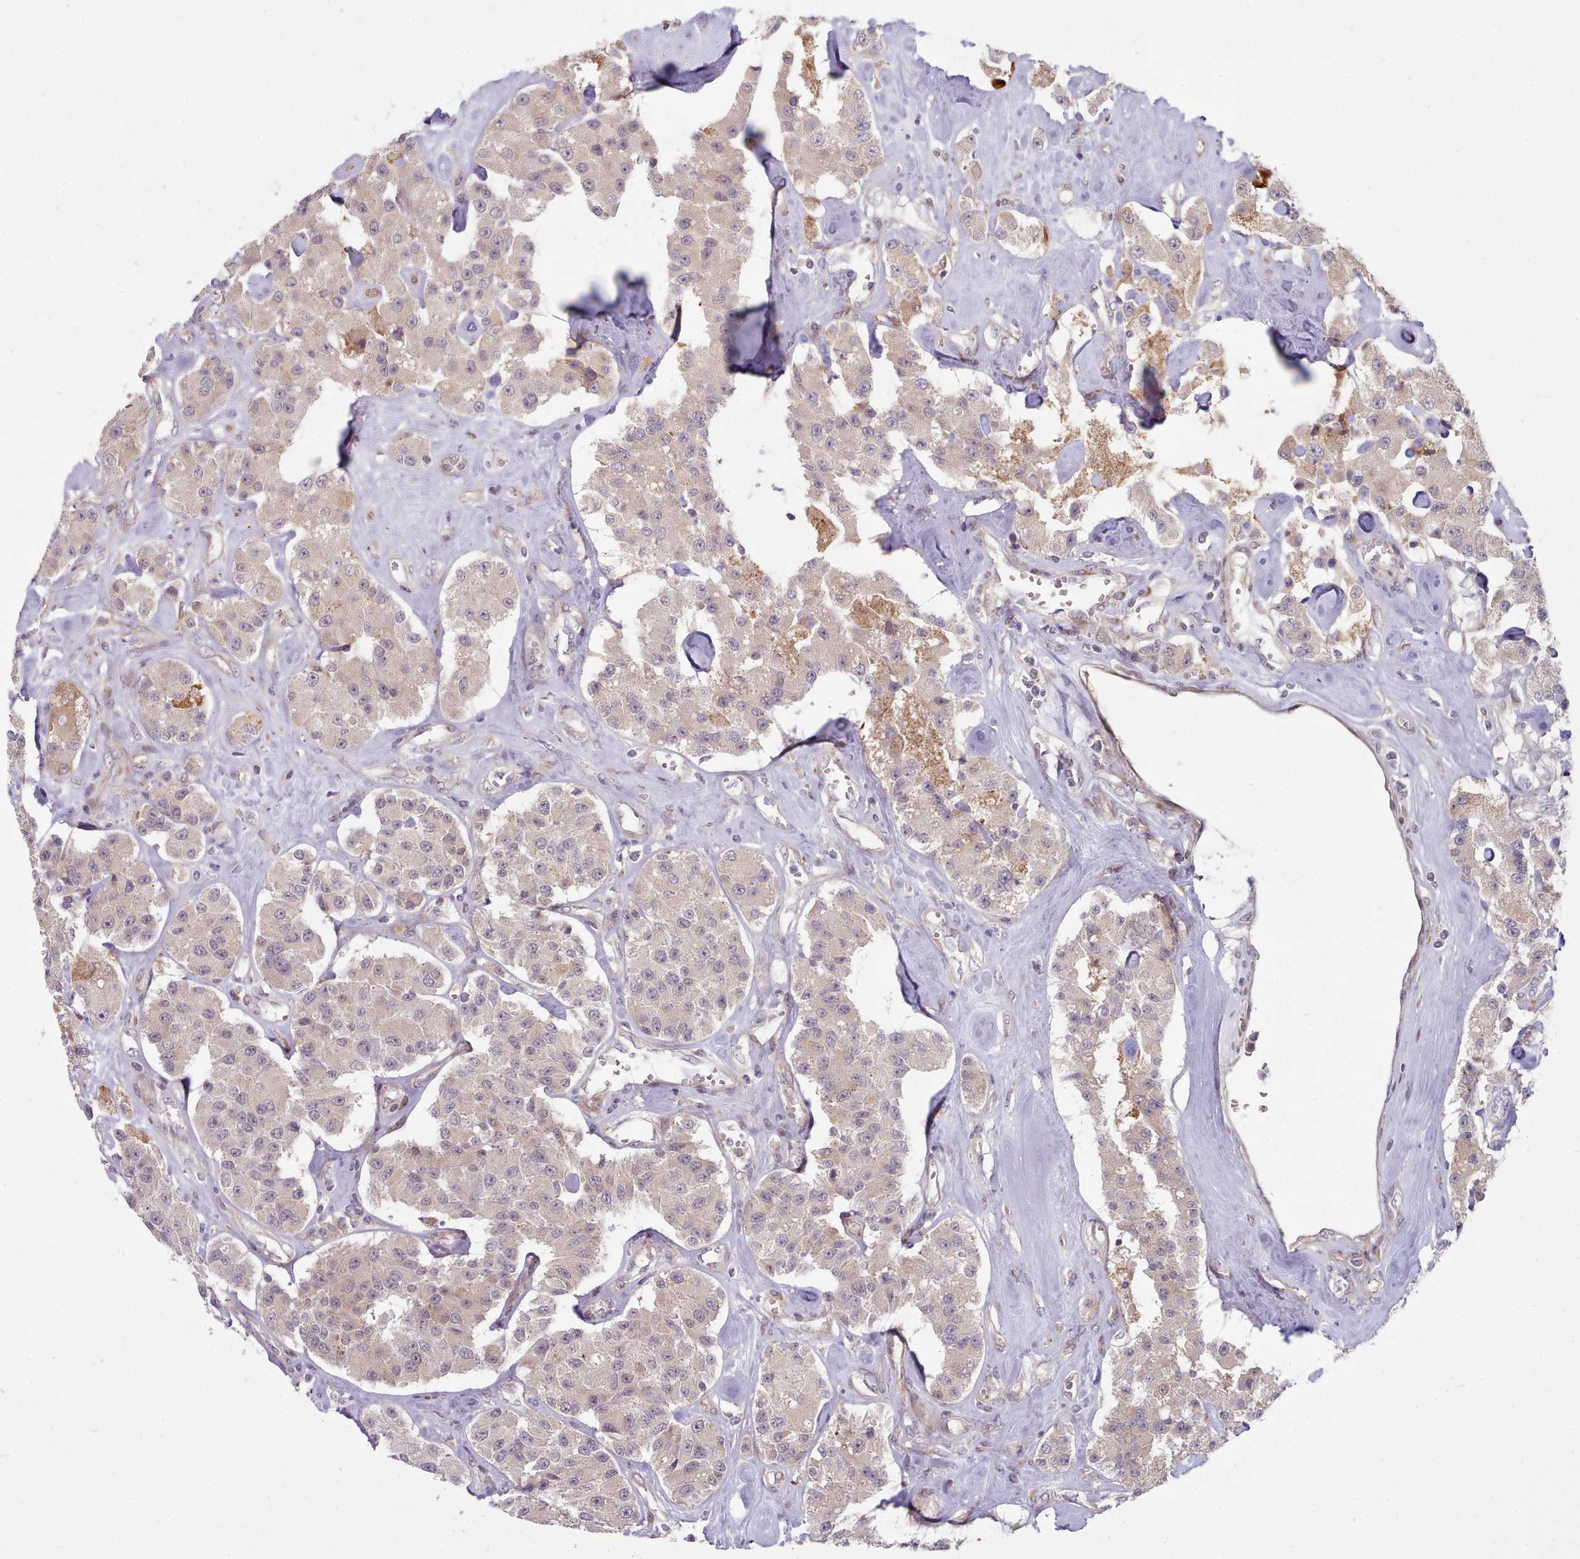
{"staining": {"intensity": "negative", "quantity": "none", "location": "none"}, "tissue": "carcinoid", "cell_type": "Tumor cells", "image_type": "cancer", "snomed": [{"axis": "morphology", "description": "Carcinoid, malignant, NOS"}, {"axis": "topography", "description": "Pancreas"}], "caption": "DAB immunohistochemical staining of human carcinoid (malignant) shows no significant expression in tumor cells. (Brightfield microscopy of DAB (3,3'-diaminobenzidine) immunohistochemistry at high magnification).", "gene": "TRIM26", "patient": {"sex": "male", "age": 41}}